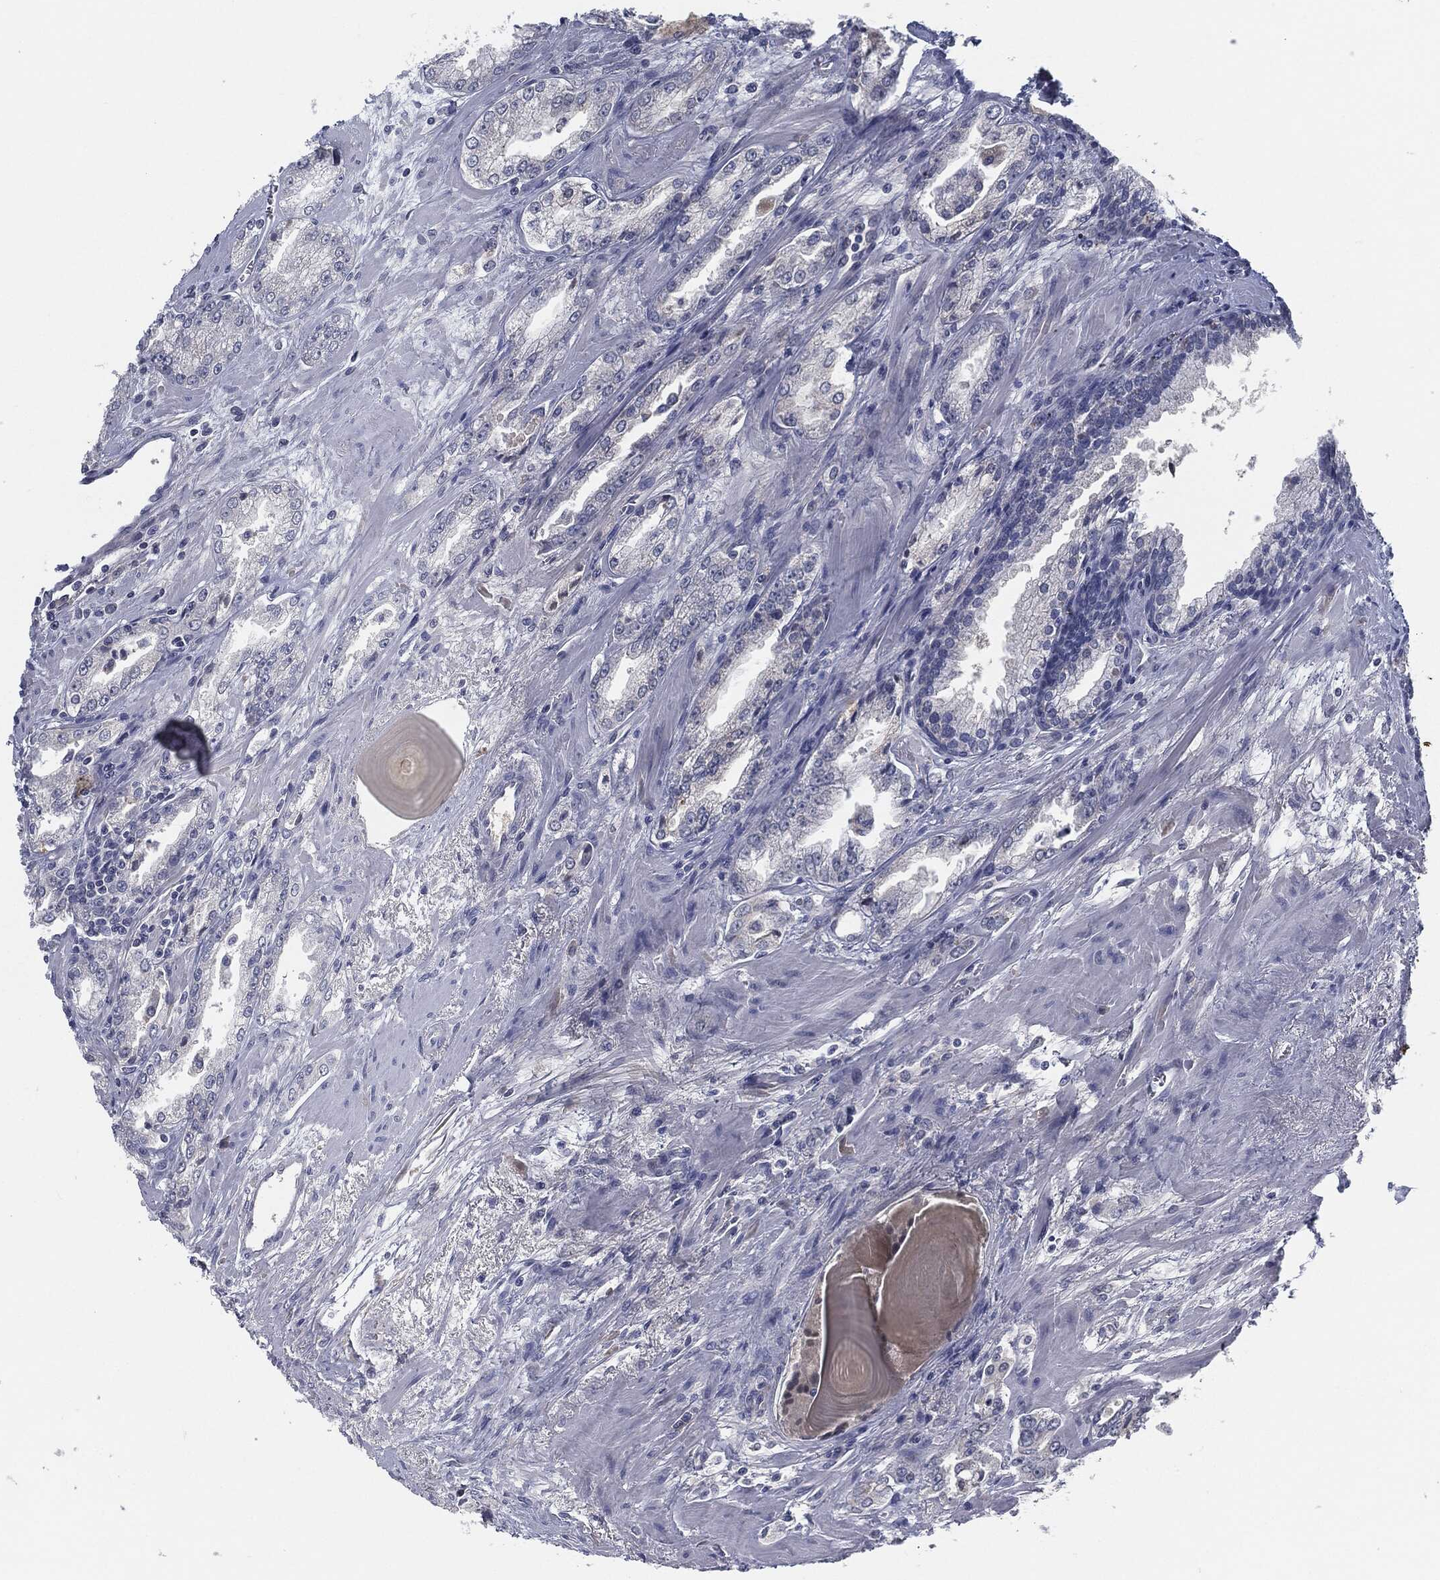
{"staining": {"intensity": "negative", "quantity": "none", "location": "none"}, "tissue": "prostate cancer", "cell_type": "Tumor cells", "image_type": "cancer", "snomed": [{"axis": "morphology", "description": "Adenocarcinoma, Medium grade"}, {"axis": "topography", "description": "Prostate"}], "caption": "A high-resolution photomicrograph shows immunohistochemistry staining of prostate cancer (medium-grade adenocarcinoma), which displays no significant expression in tumor cells.", "gene": "MST1", "patient": {"sex": "male", "age": 71}}